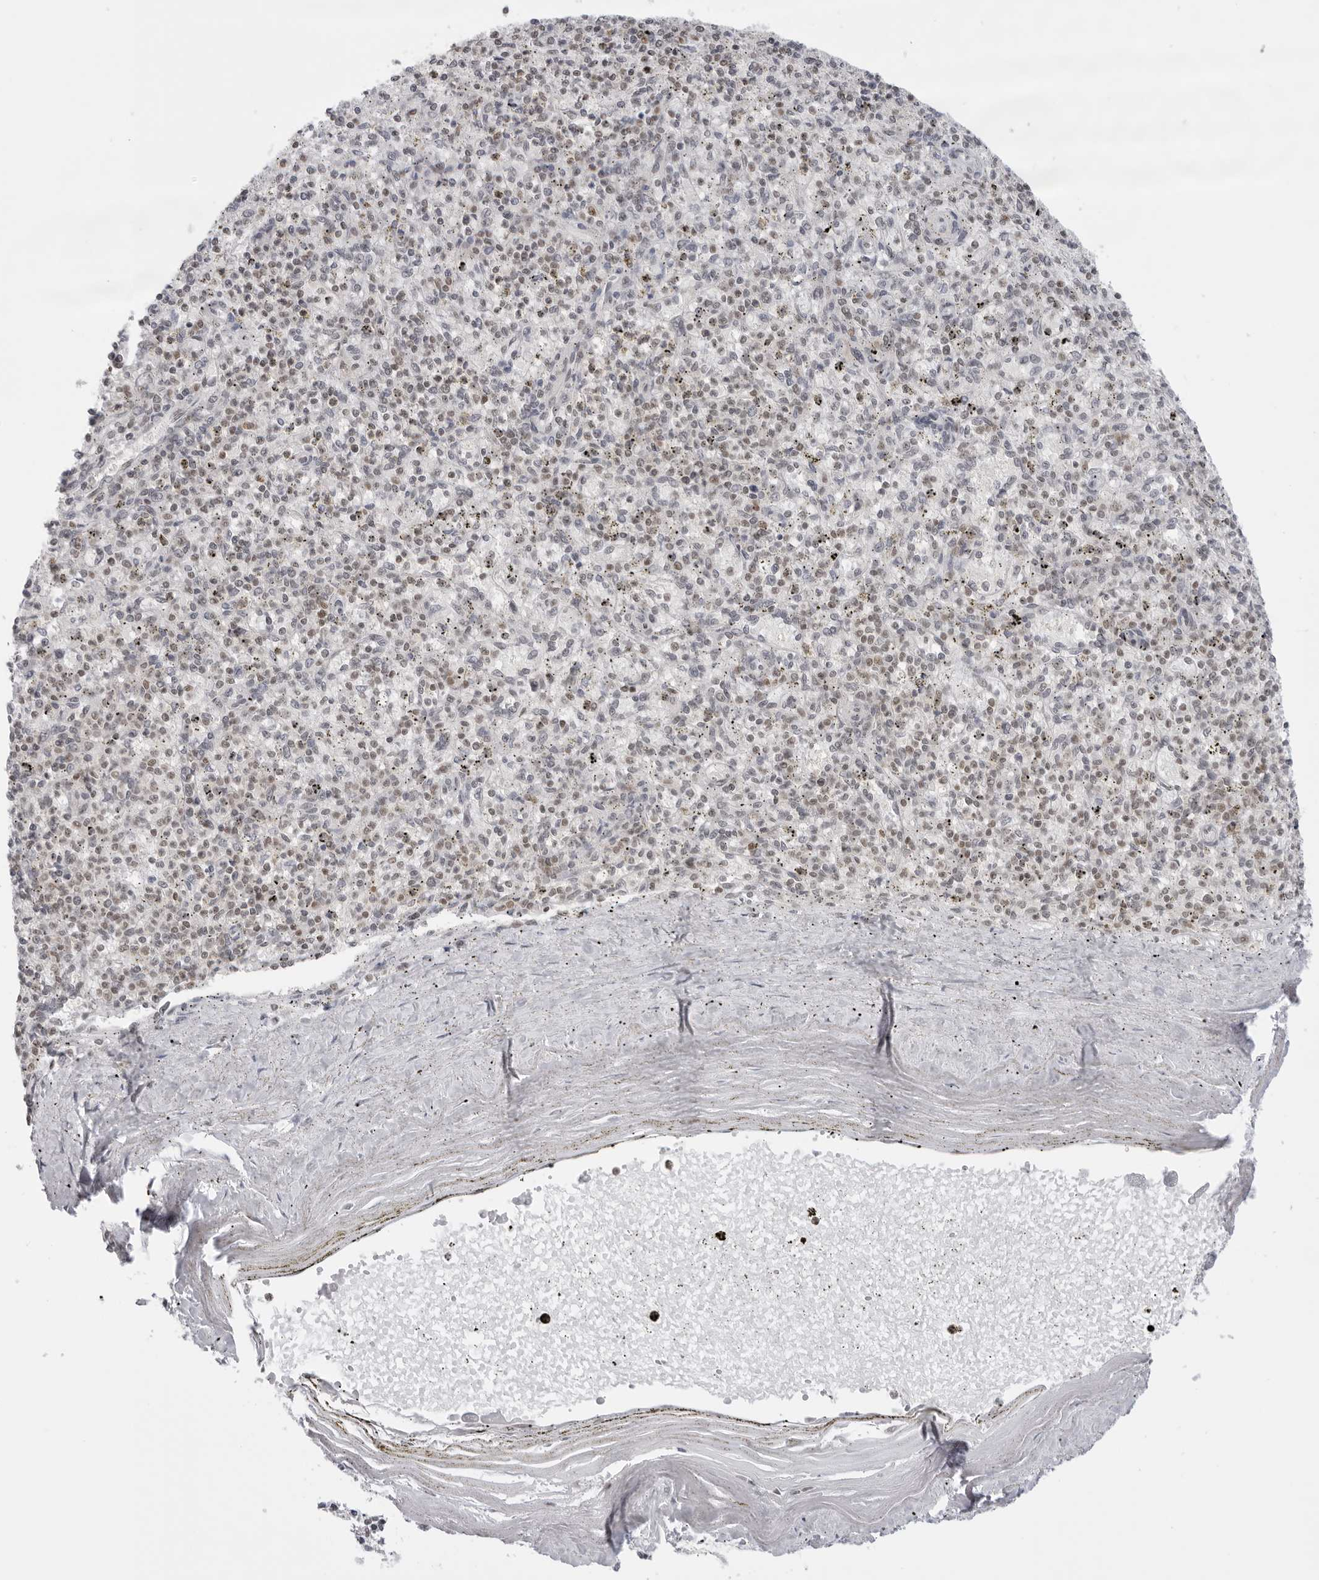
{"staining": {"intensity": "weak", "quantity": "25%-75%", "location": "nuclear"}, "tissue": "spleen", "cell_type": "Cells in red pulp", "image_type": "normal", "snomed": [{"axis": "morphology", "description": "Normal tissue, NOS"}, {"axis": "topography", "description": "Spleen"}], "caption": "Cells in red pulp show weak nuclear expression in about 25%-75% of cells in normal spleen.", "gene": "RPA2", "patient": {"sex": "male", "age": 72}}